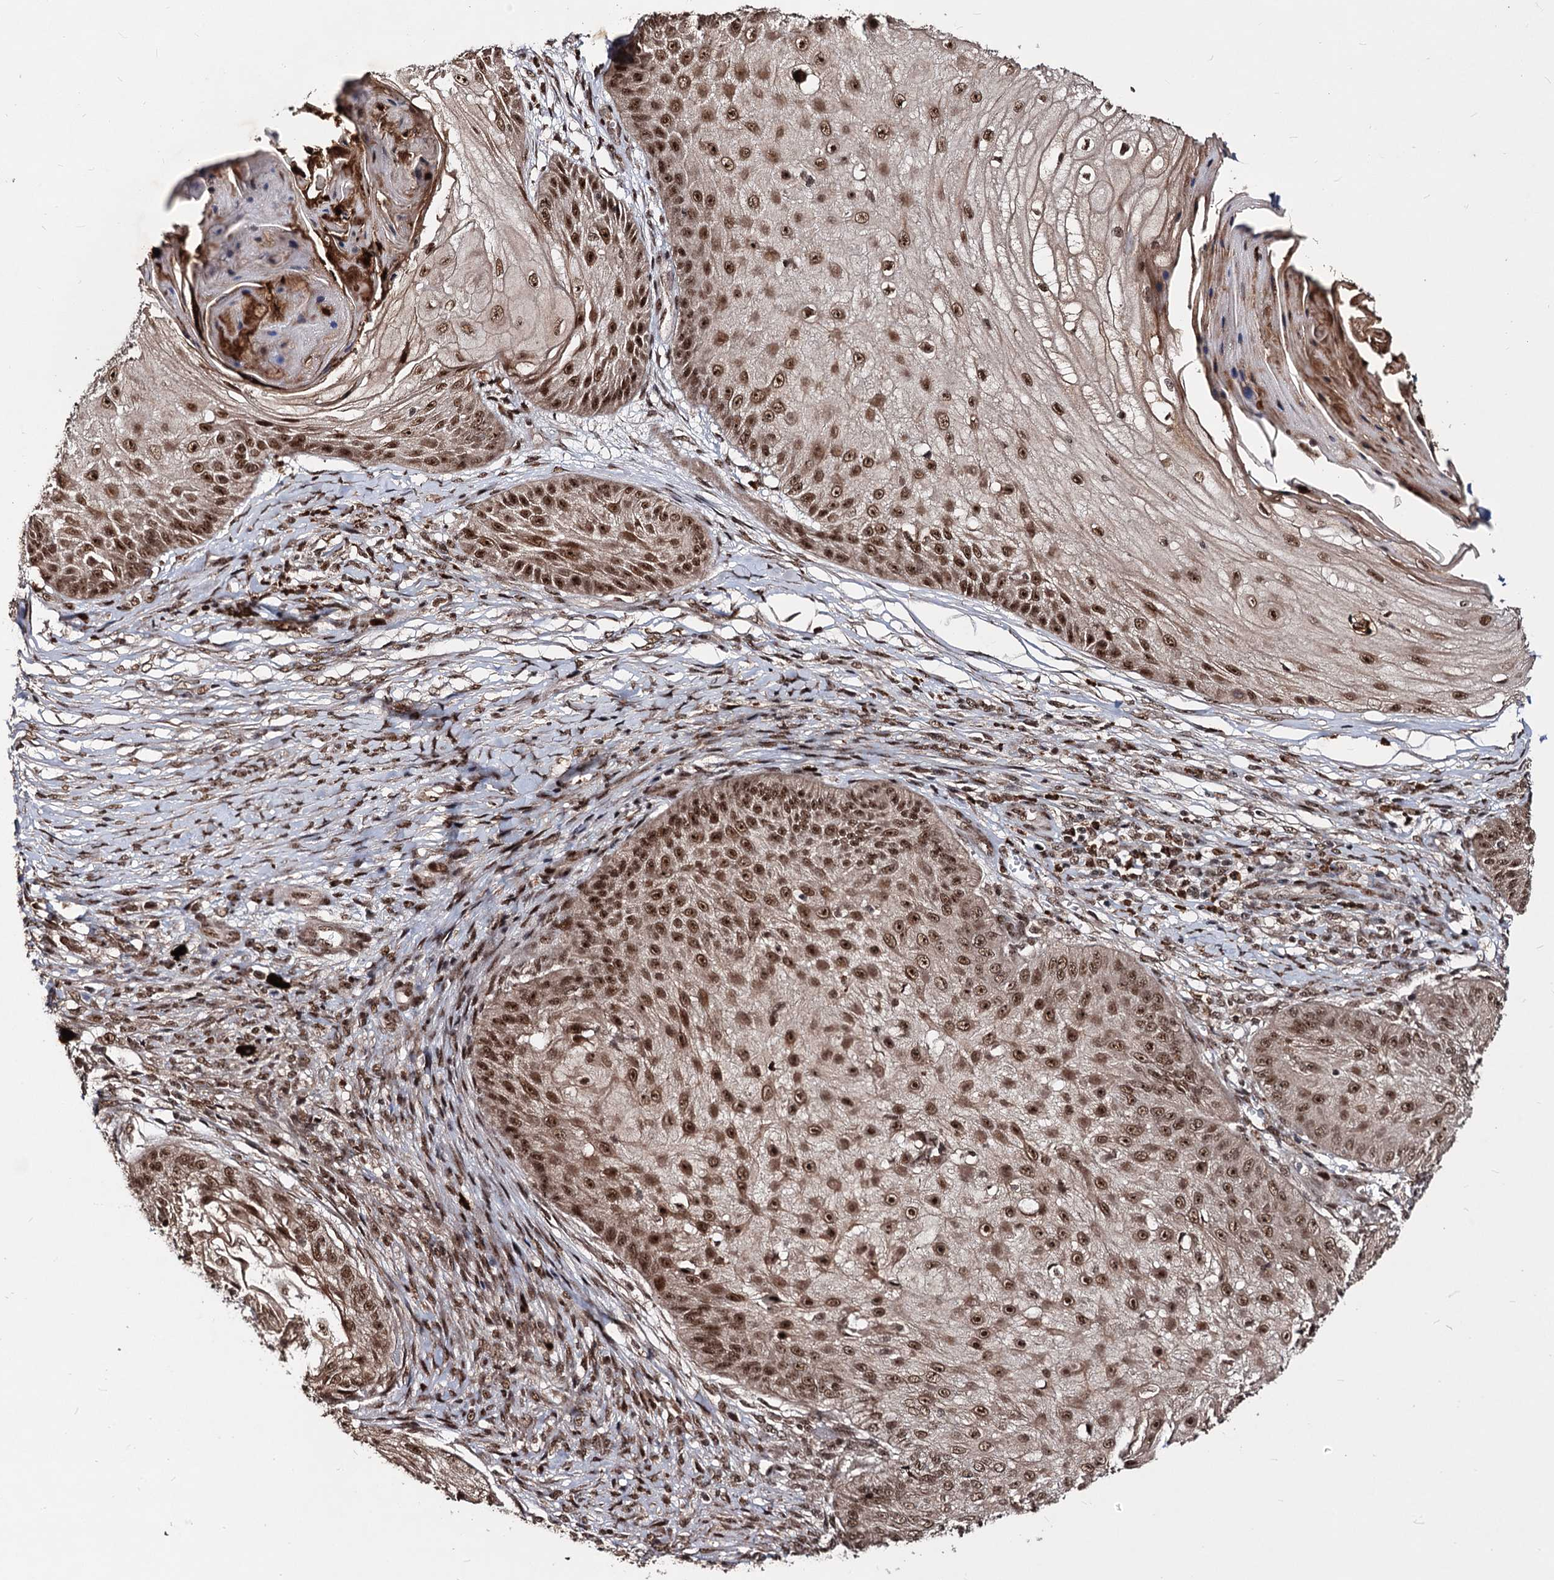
{"staining": {"intensity": "moderate", "quantity": ">75%", "location": "nuclear"}, "tissue": "skin cancer", "cell_type": "Tumor cells", "image_type": "cancer", "snomed": [{"axis": "morphology", "description": "Squamous cell carcinoma, NOS"}, {"axis": "topography", "description": "Skin"}], "caption": "Human skin cancer (squamous cell carcinoma) stained with a protein marker demonstrates moderate staining in tumor cells.", "gene": "SFSWAP", "patient": {"sex": "male", "age": 70}}